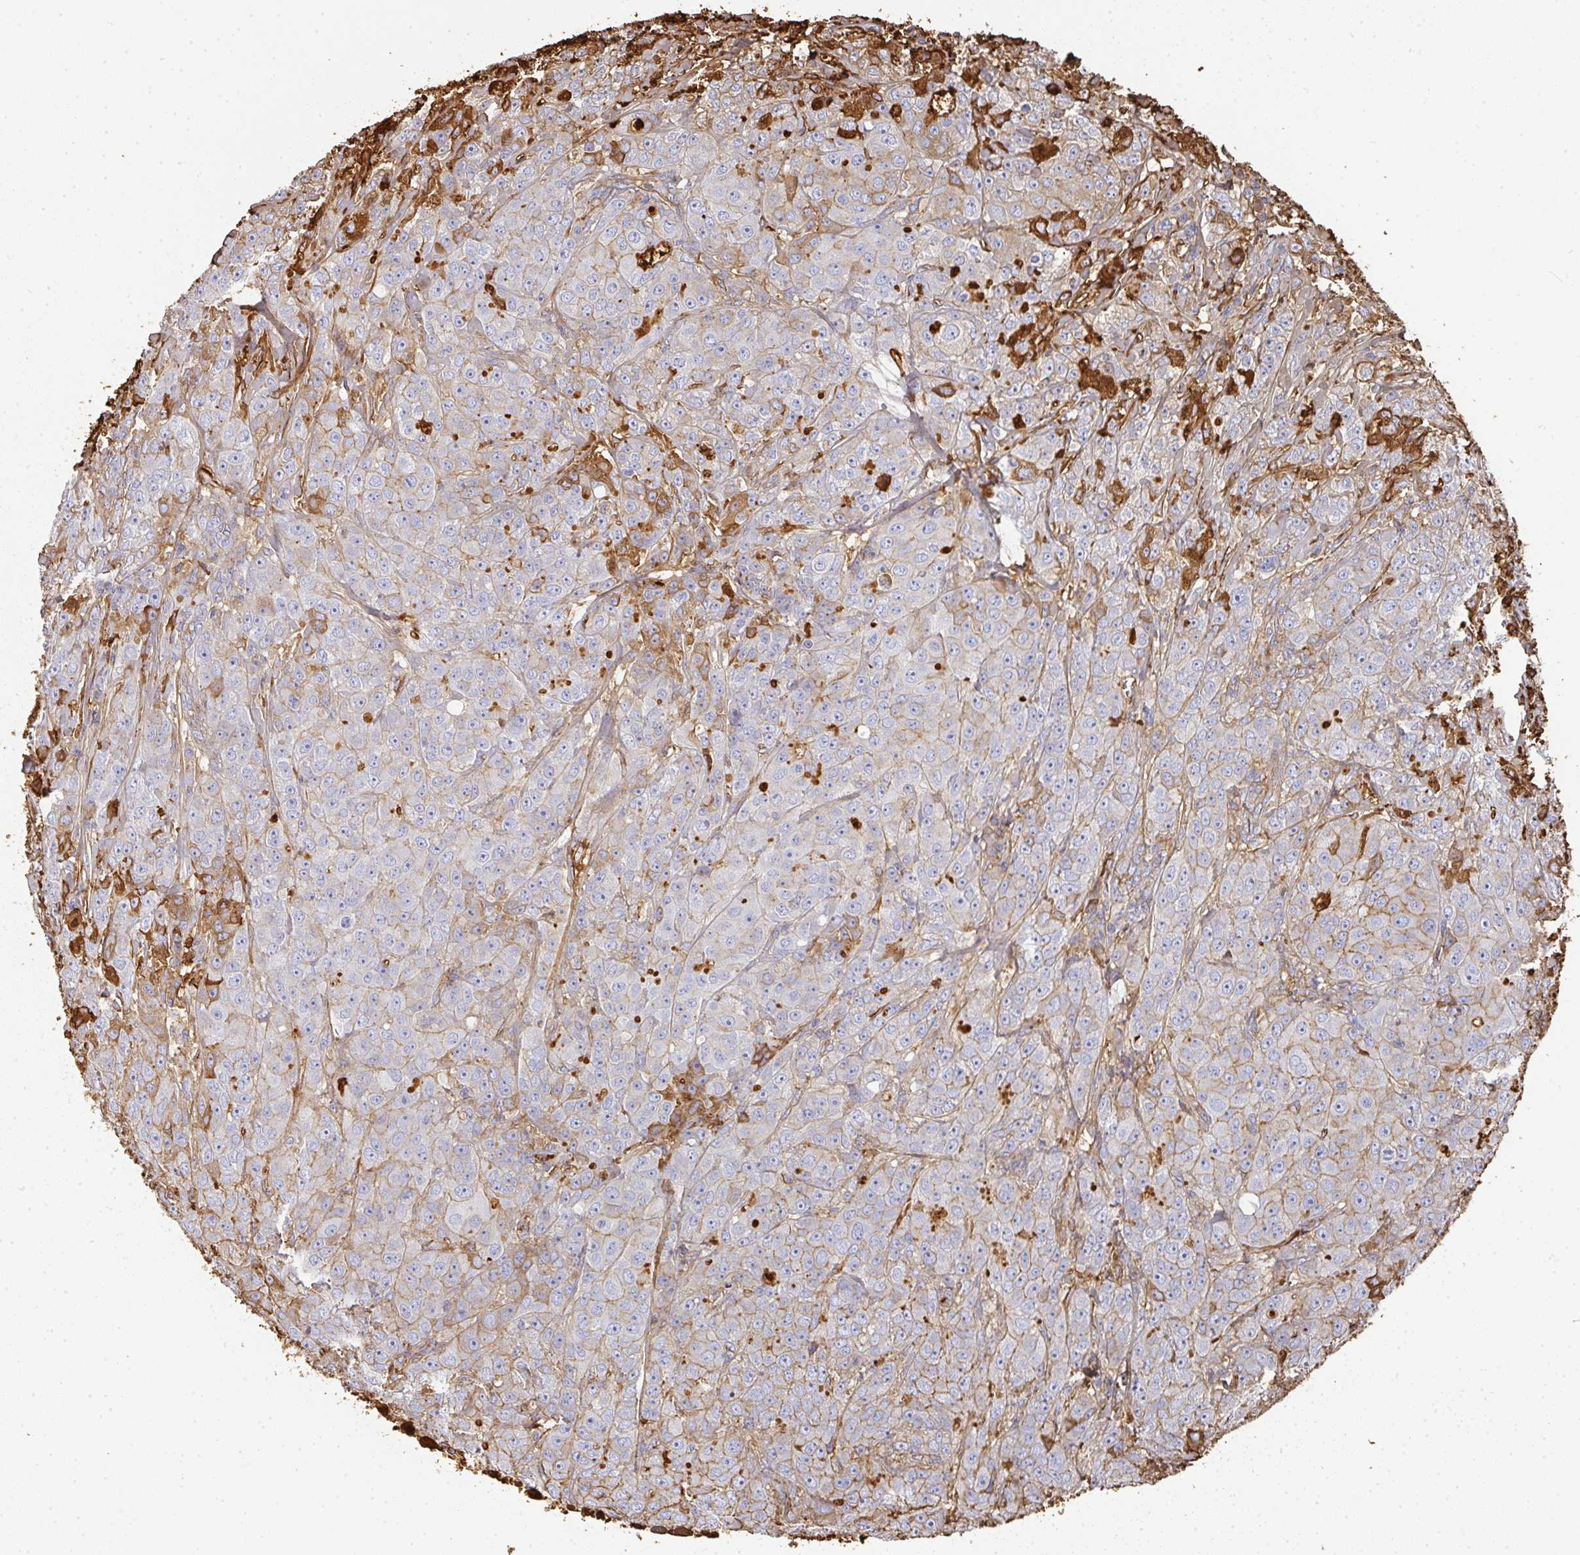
{"staining": {"intensity": "moderate", "quantity": "<25%", "location": "cytoplasmic/membranous"}, "tissue": "breast cancer", "cell_type": "Tumor cells", "image_type": "cancer", "snomed": [{"axis": "morphology", "description": "Duct carcinoma"}, {"axis": "topography", "description": "Breast"}], "caption": "Immunohistochemistry image of human breast cancer stained for a protein (brown), which exhibits low levels of moderate cytoplasmic/membranous staining in about <25% of tumor cells.", "gene": "ALB", "patient": {"sex": "female", "age": 43}}